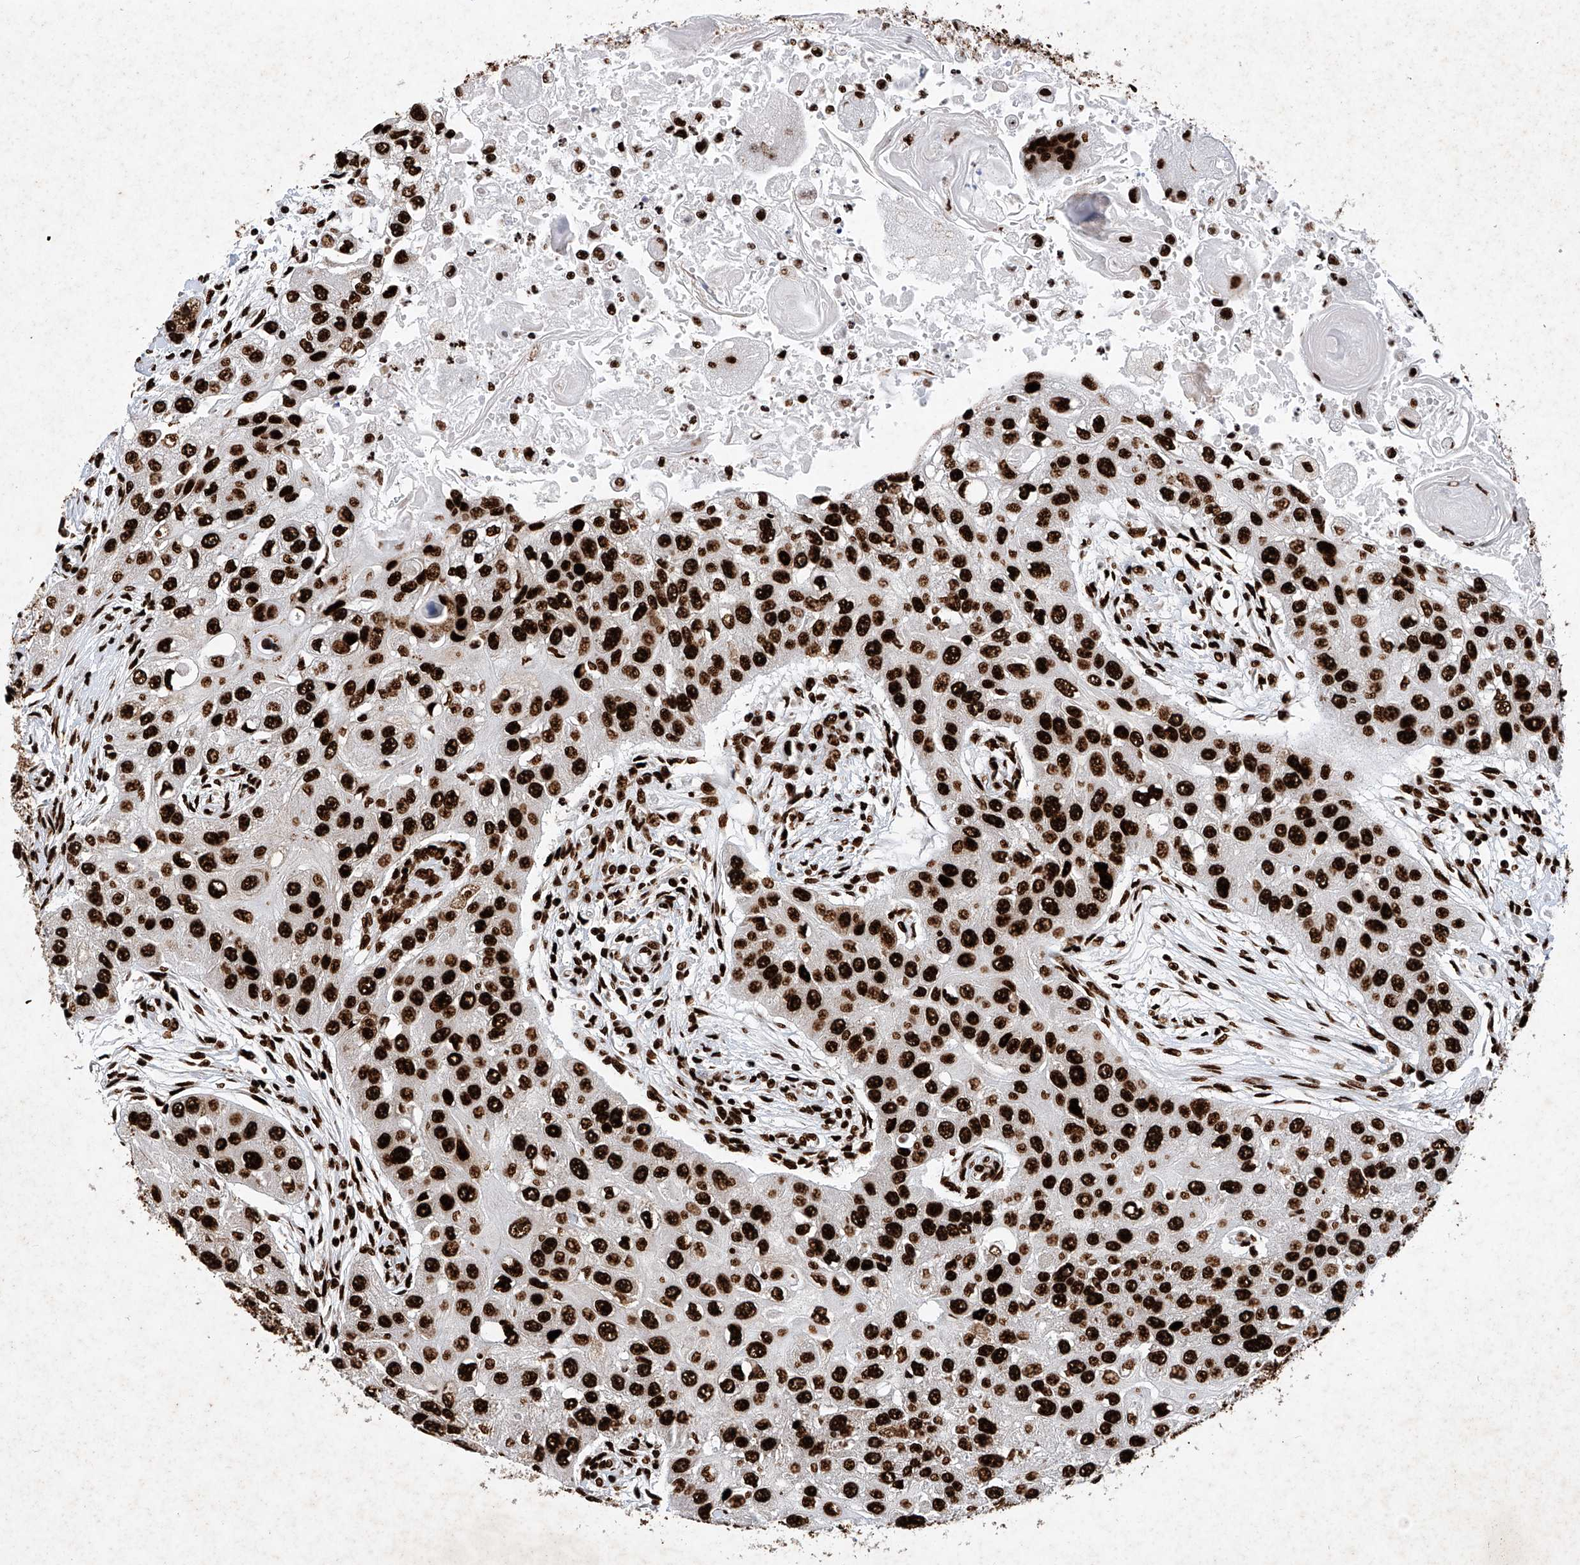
{"staining": {"intensity": "strong", "quantity": ">75%", "location": "nuclear"}, "tissue": "head and neck cancer", "cell_type": "Tumor cells", "image_type": "cancer", "snomed": [{"axis": "morphology", "description": "Normal tissue, NOS"}, {"axis": "morphology", "description": "Squamous cell carcinoma, NOS"}, {"axis": "topography", "description": "Skeletal muscle"}, {"axis": "topography", "description": "Head-Neck"}], "caption": "This photomicrograph displays IHC staining of squamous cell carcinoma (head and neck), with high strong nuclear staining in about >75% of tumor cells.", "gene": "SRSF6", "patient": {"sex": "male", "age": 51}}